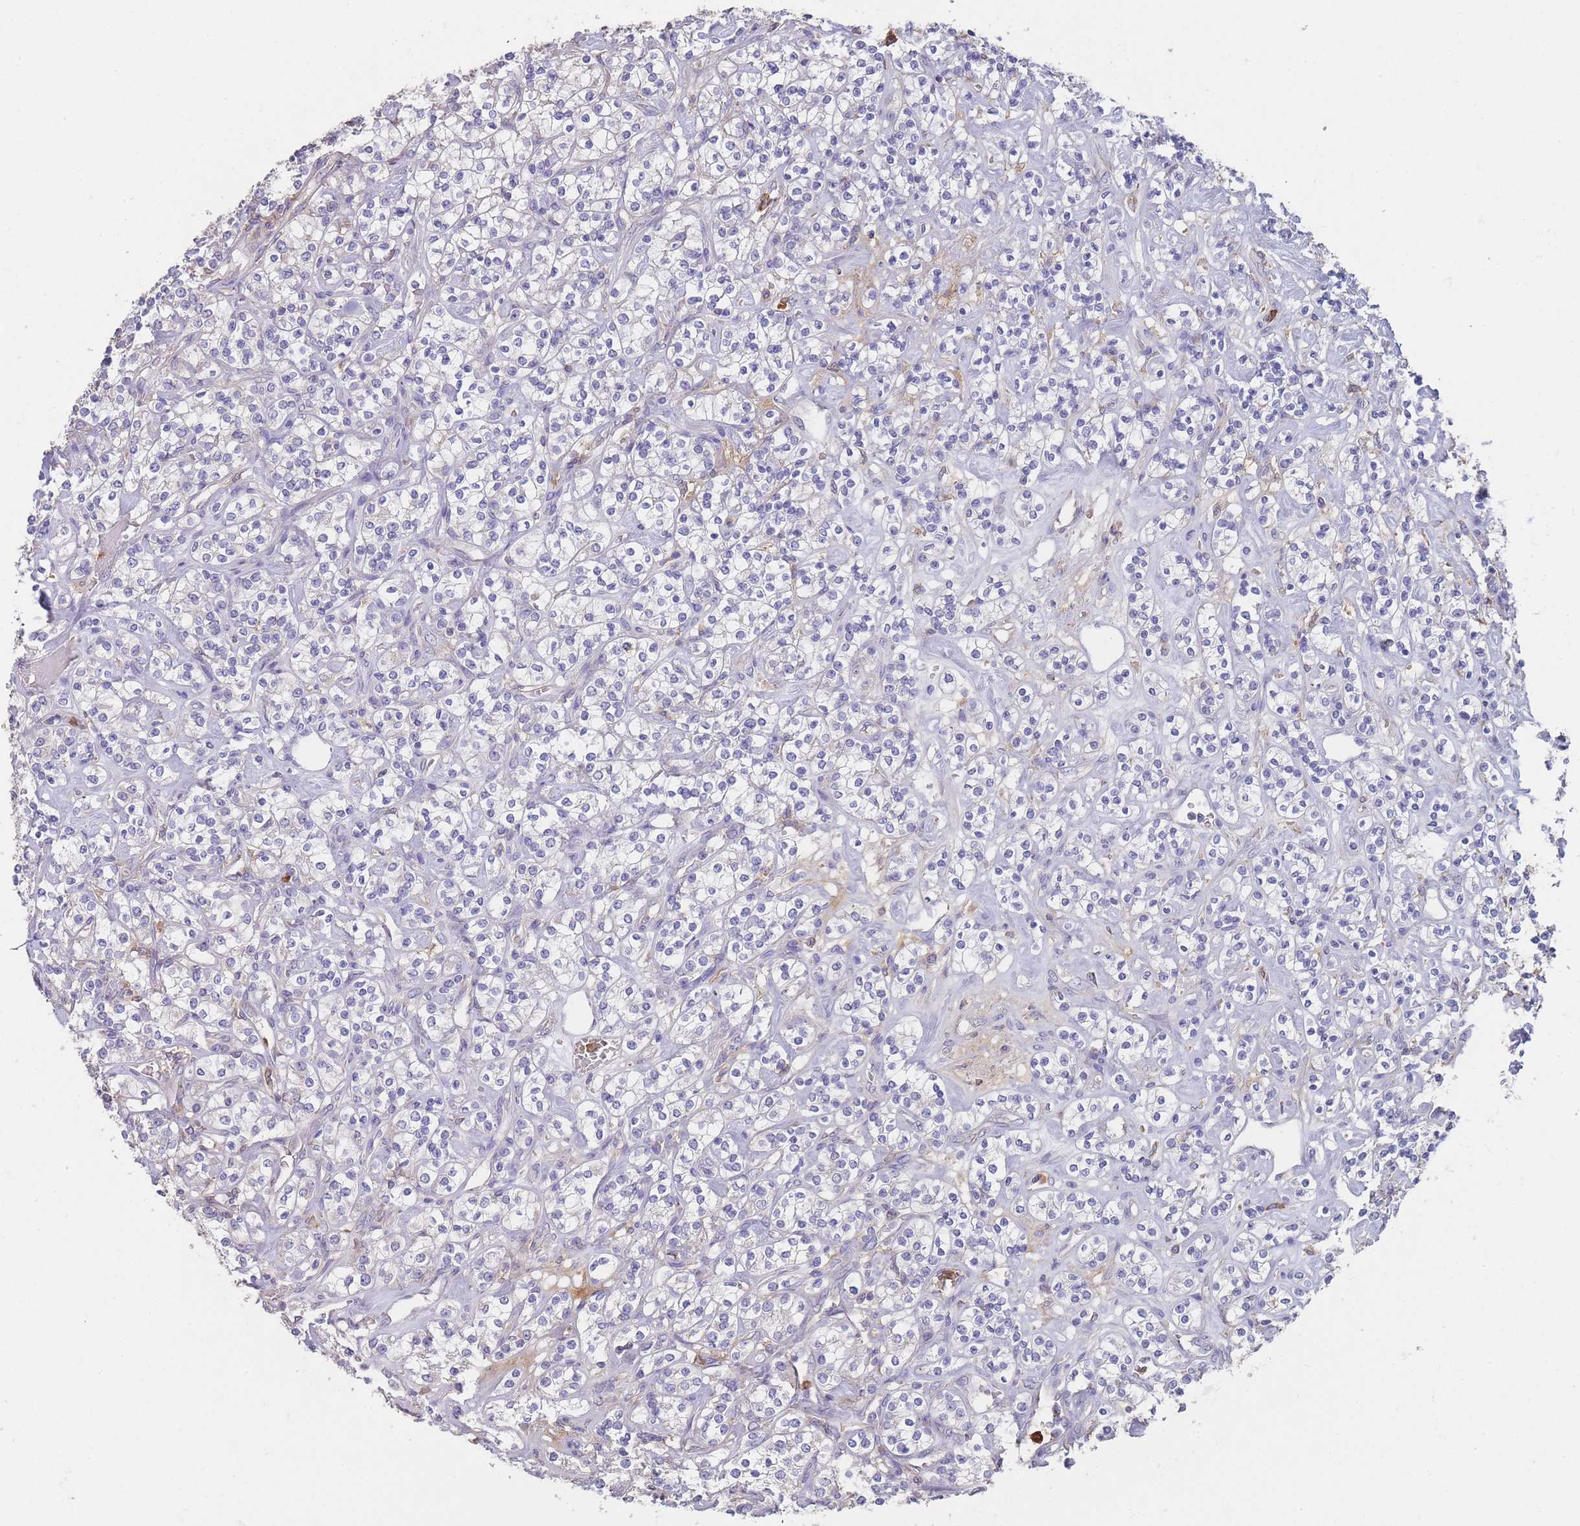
{"staining": {"intensity": "negative", "quantity": "none", "location": "none"}, "tissue": "renal cancer", "cell_type": "Tumor cells", "image_type": "cancer", "snomed": [{"axis": "morphology", "description": "Adenocarcinoma, NOS"}, {"axis": "topography", "description": "Kidney"}], "caption": "Immunohistochemistry (IHC) image of neoplastic tissue: adenocarcinoma (renal) stained with DAB demonstrates no significant protein expression in tumor cells. (Brightfield microscopy of DAB immunohistochemistry at high magnification).", "gene": "CLEC12A", "patient": {"sex": "male", "age": 77}}